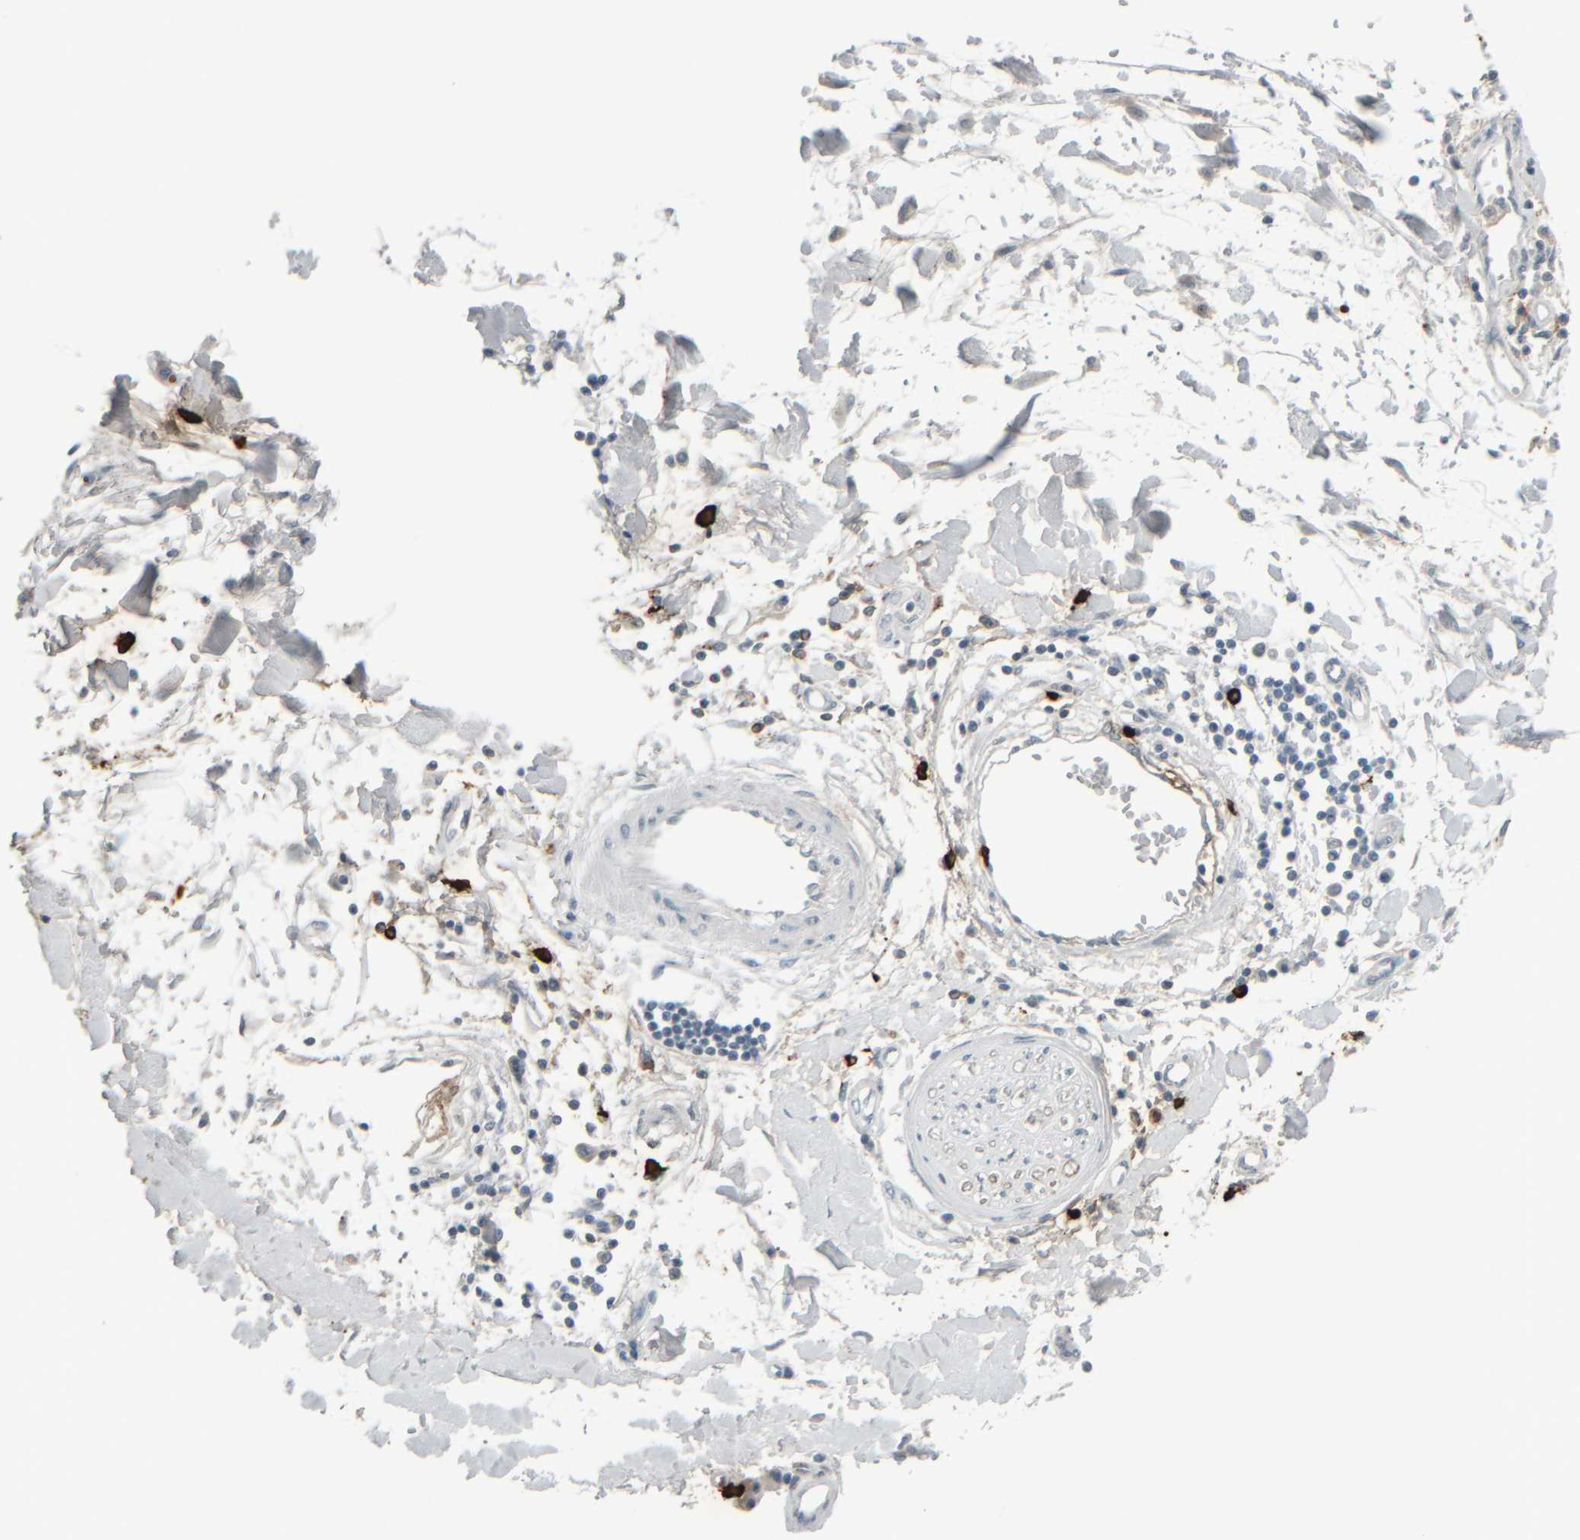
{"staining": {"intensity": "negative", "quantity": "none", "location": "none"}, "tissue": "adipose tissue", "cell_type": "Adipocytes", "image_type": "normal", "snomed": [{"axis": "morphology", "description": "Squamous cell carcinoma, NOS"}, {"axis": "topography", "description": "Skin"}], "caption": "Human adipose tissue stained for a protein using IHC shows no expression in adipocytes.", "gene": "TPSAB1", "patient": {"sex": "male", "age": 83}}